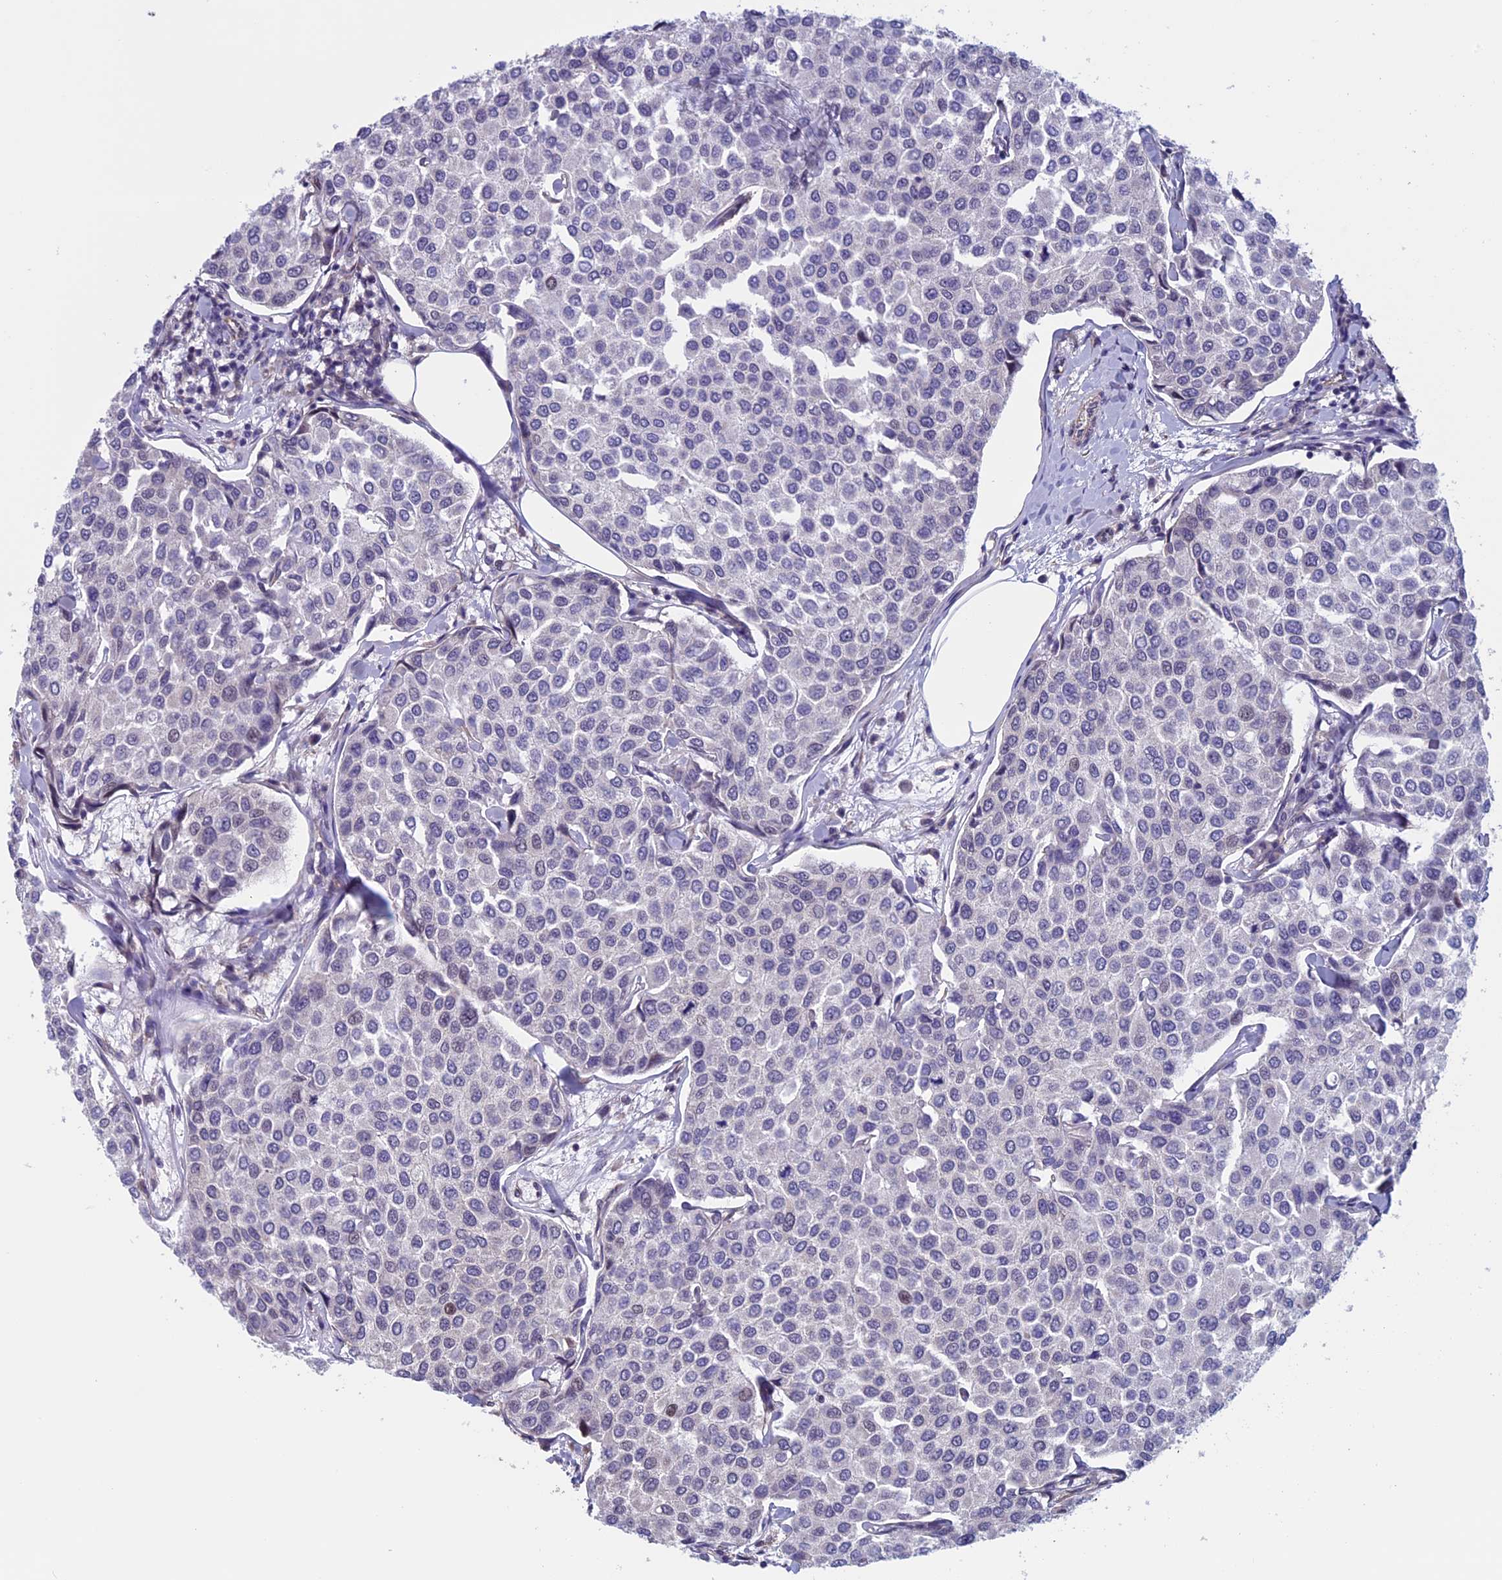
{"staining": {"intensity": "negative", "quantity": "none", "location": "none"}, "tissue": "breast cancer", "cell_type": "Tumor cells", "image_type": "cancer", "snomed": [{"axis": "morphology", "description": "Duct carcinoma"}, {"axis": "topography", "description": "Breast"}], "caption": "This is a micrograph of immunohistochemistry staining of breast cancer, which shows no expression in tumor cells.", "gene": "SLC1A6", "patient": {"sex": "female", "age": 55}}